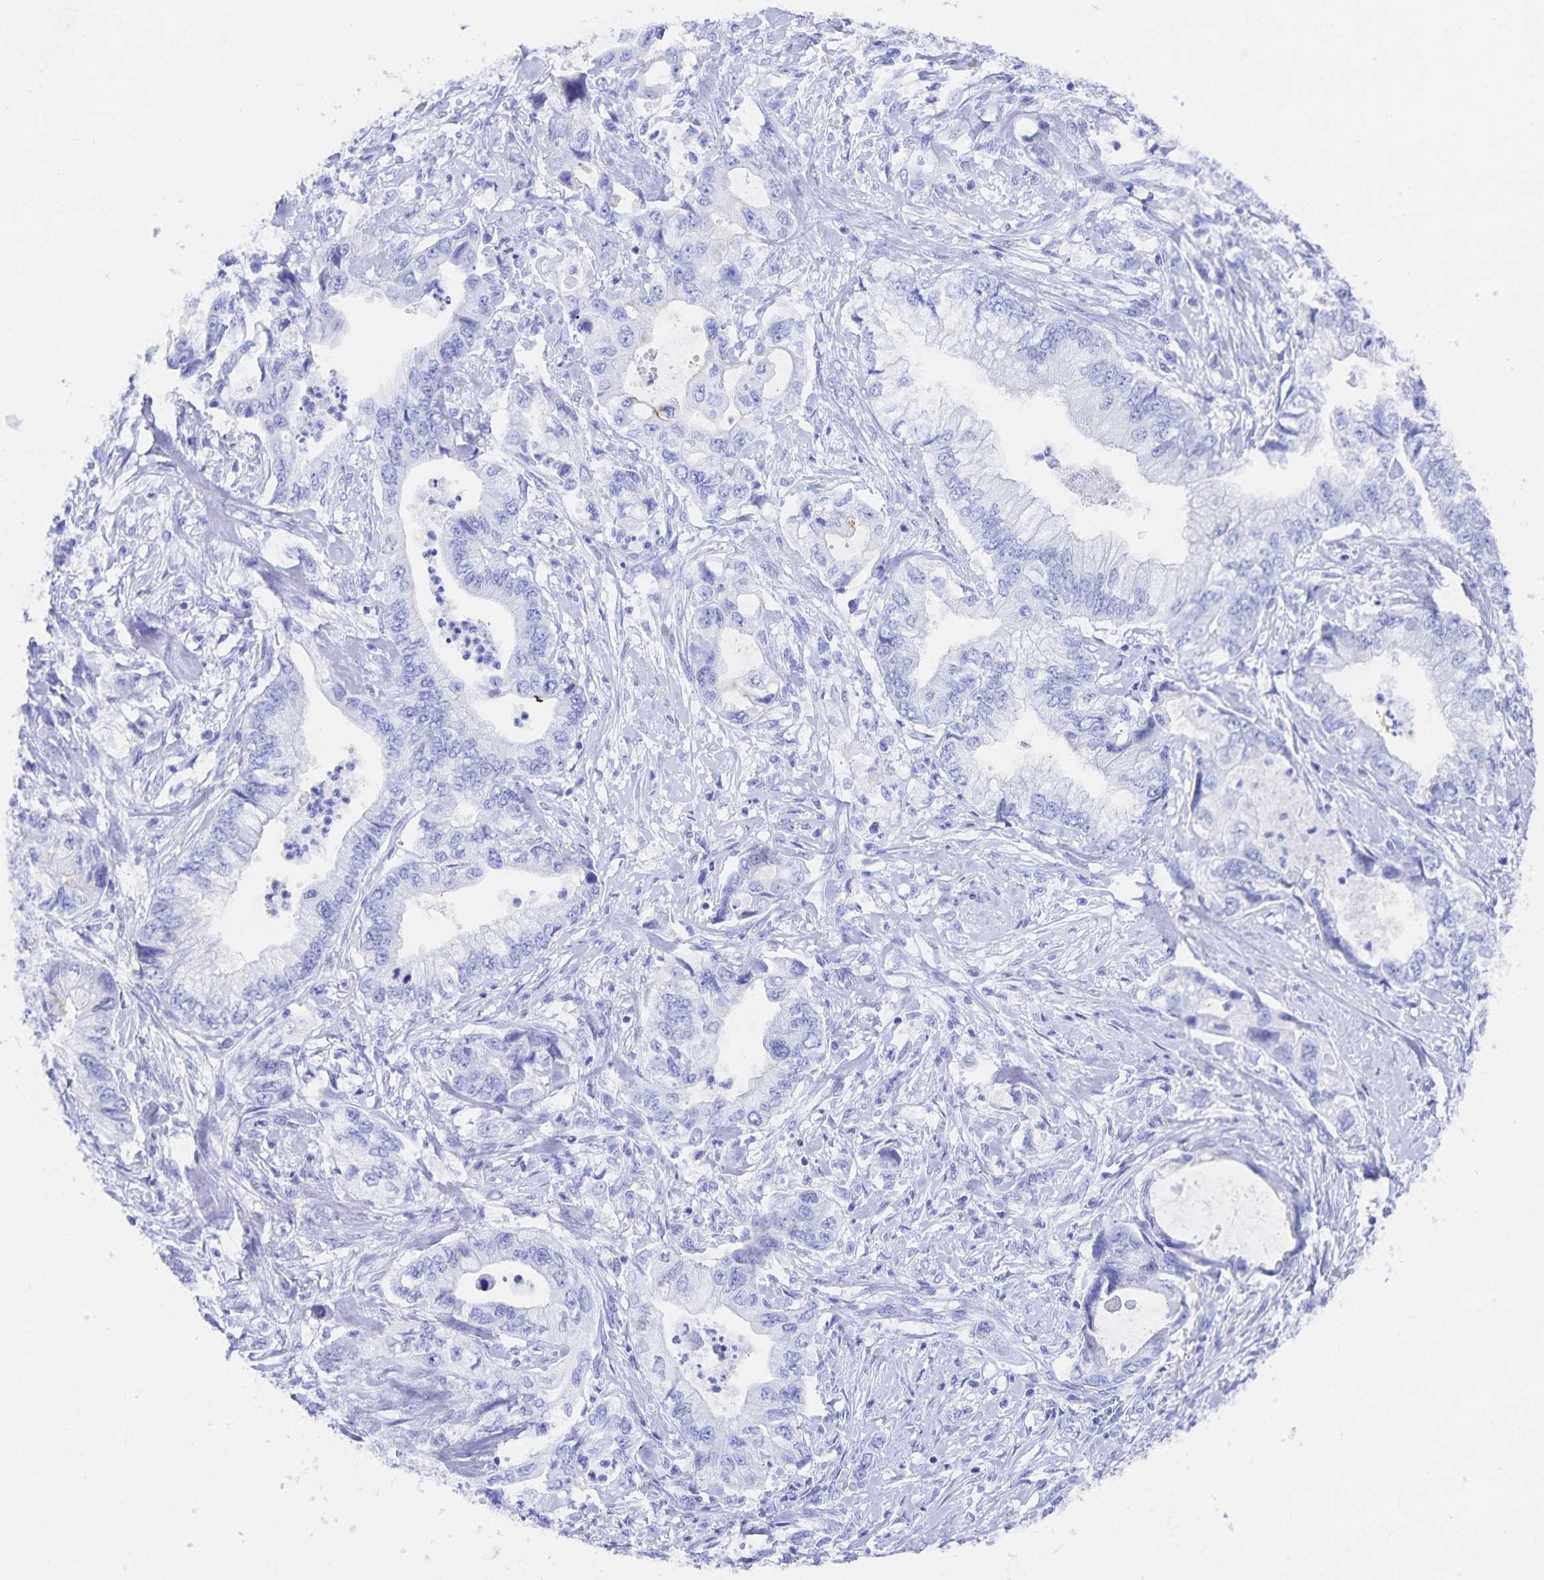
{"staining": {"intensity": "negative", "quantity": "none", "location": "none"}, "tissue": "stomach cancer", "cell_type": "Tumor cells", "image_type": "cancer", "snomed": [{"axis": "morphology", "description": "Adenocarcinoma, NOS"}, {"axis": "topography", "description": "Pancreas"}, {"axis": "topography", "description": "Stomach, upper"}], "caption": "The histopathology image reveals no staining of tumor cells in stomach cancer (adenocarcinoma).", "gene": "SNTN", "patient": {"sex": "male", "age": 77}}